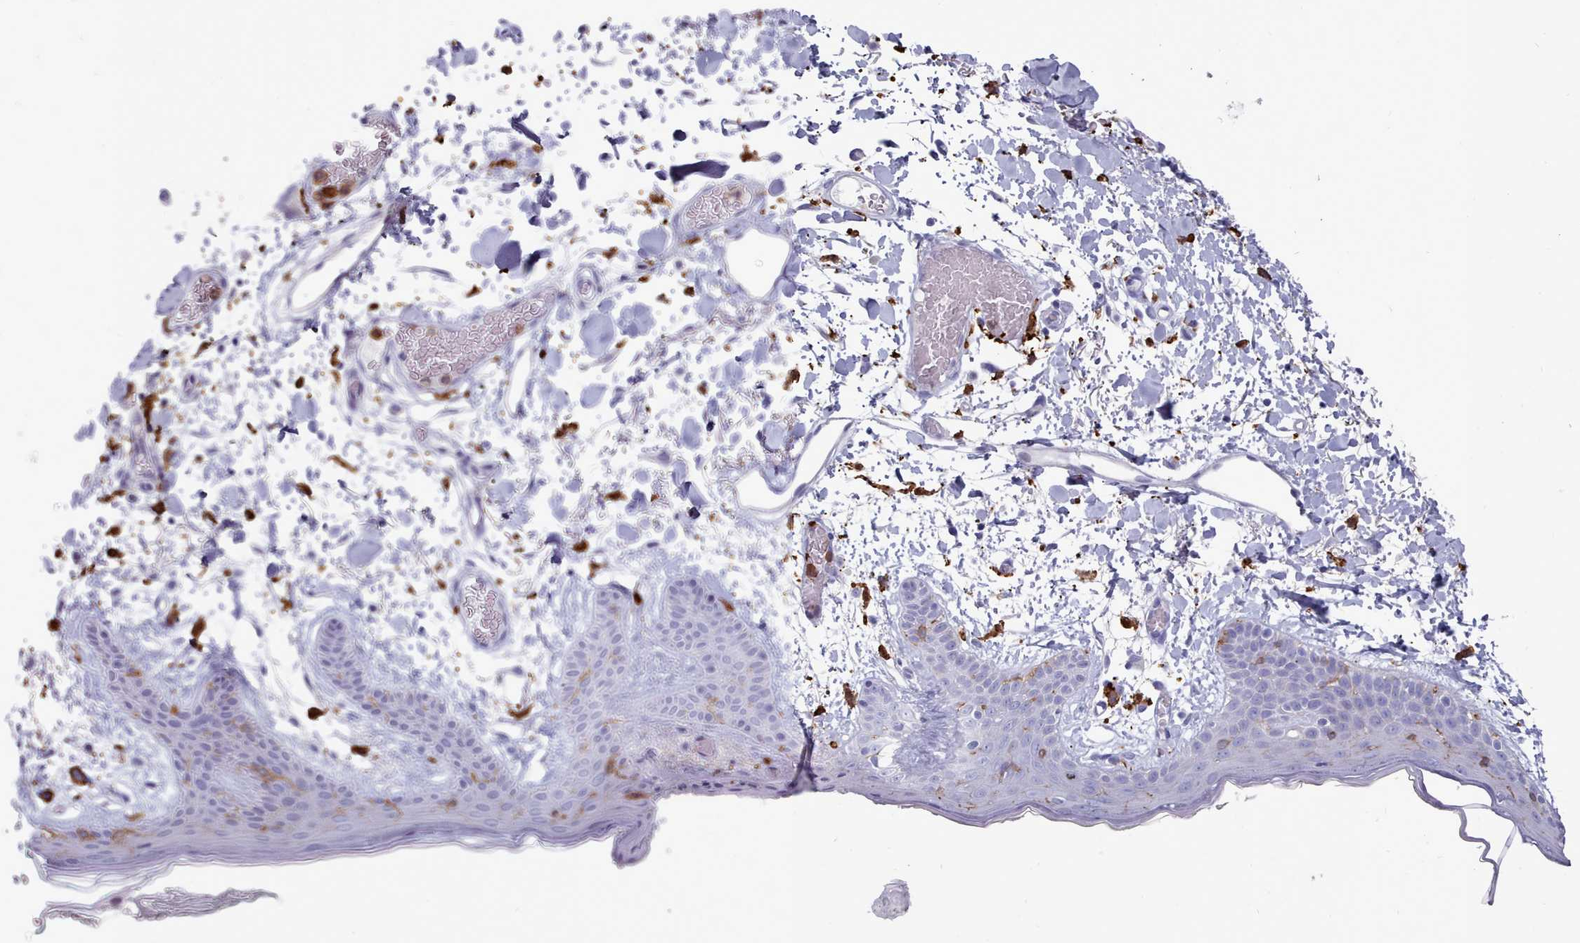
{"staining": {"intensity": "negative", "quantity": "none", "location": "none"}, "tissue": "skin", "cell_type": "Fibroblasts", "image_type": "normal", "snomed": [{"axis": "morphology", "description": "Normal tissue, NOS"}, {"axis": "topography", "description": "Skin"}], "caption": "There is no significant positivity in fibroblasts of skin.", "gene": "AIF1", "patient": {"sex": "male", "age": 79}}